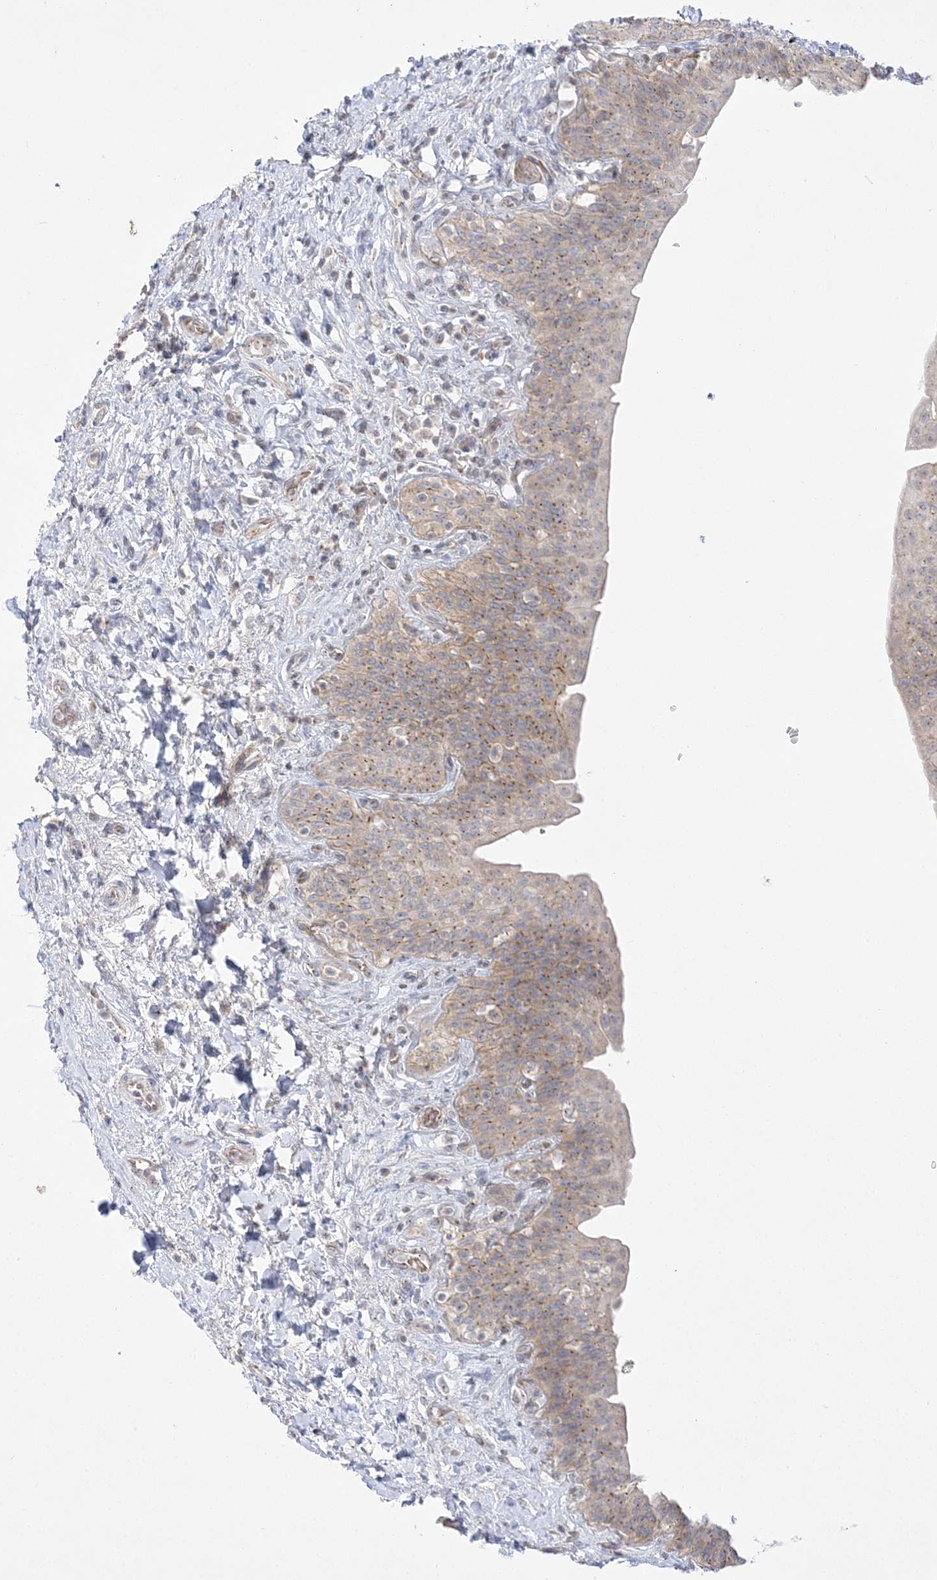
{"staining": {"intensity": "weak", "quantity": "25%-75%", "location": "cytoplasmic/membranous"}, "tissue": "urinary bladder", "cell_type": "Urothelial cells", "image_type": "normal", "snomed": [{"axis": "morphology", "description": "Normal tissue, NOS"}, {"axis": "topography", "description": "Urinary bladder"}], "caption": "Protein expression analysis of normal human urinary bladder reveals weak cytoplasmic/membranous expression in about 25%-75% of urothelial cells. The protein of interest is shown in brown color, while the nuclei are stained blue.", "gene": "ADAMTS12", "patient": {"sex": "male", "age": 83}}